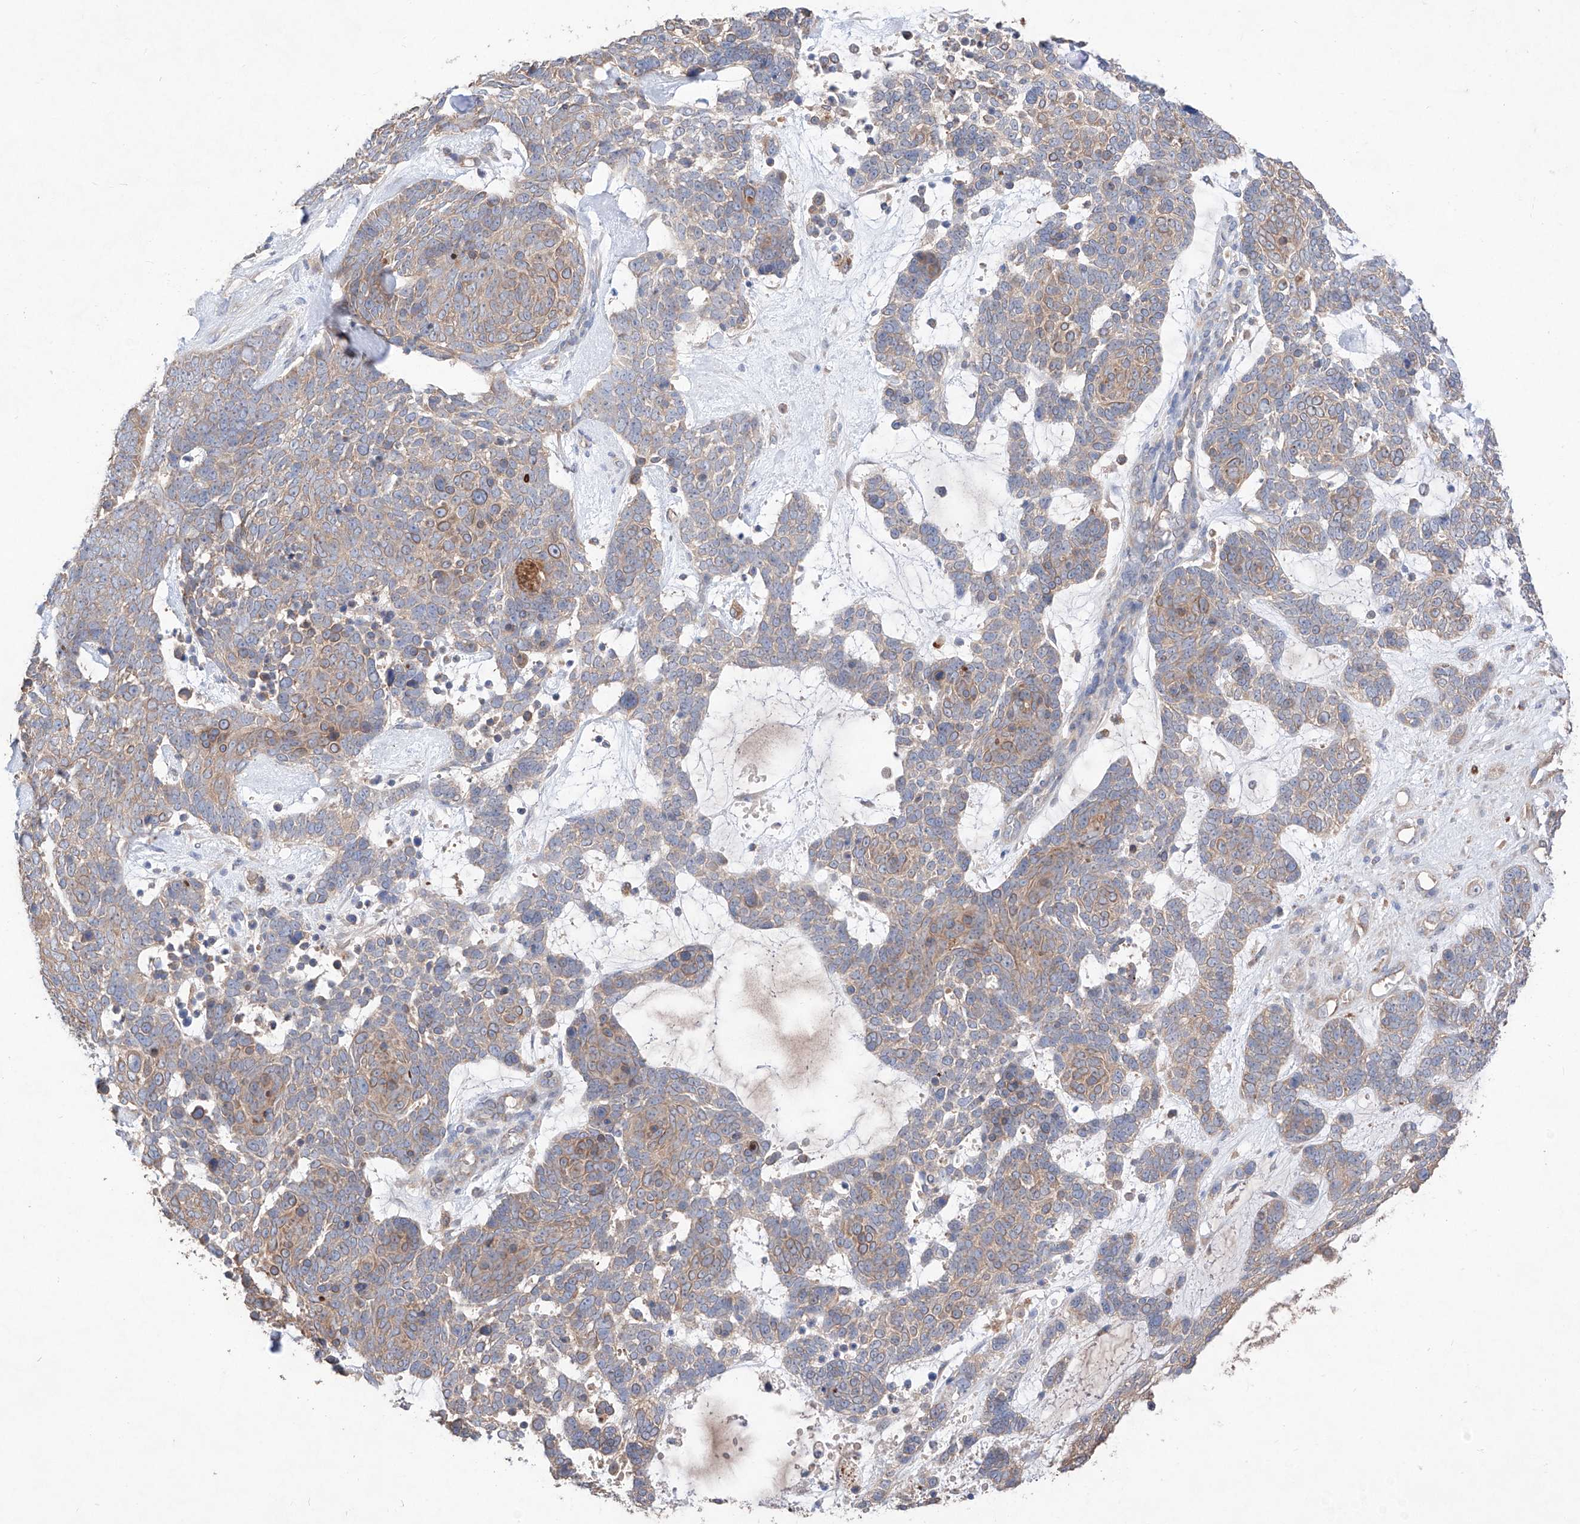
{"staining": {"intensity": "weak", "quantity": "25%-75%", "location": "cytoplasmic/membranous"}, "tissue": "skin cancer", "cell_type": "Tumor cells", "image_type": "cancer", "snomed": [{"axis": "morphology", "description": "Basal cell carcinoma"}, {"axis": "topography", "description": "Skin"}], "caption": "The immunohistochemical stain labels weak cytoplasmic/membranous expression in tumor cells of skin cancer (basal cell carcinoma) tissue. Immunohistochemistry (ihc) stains the protein of interest in brown and the nuclei are stained blue.", "gene": "C6orf62", "patient": {"sex": "female", "age": 81}}